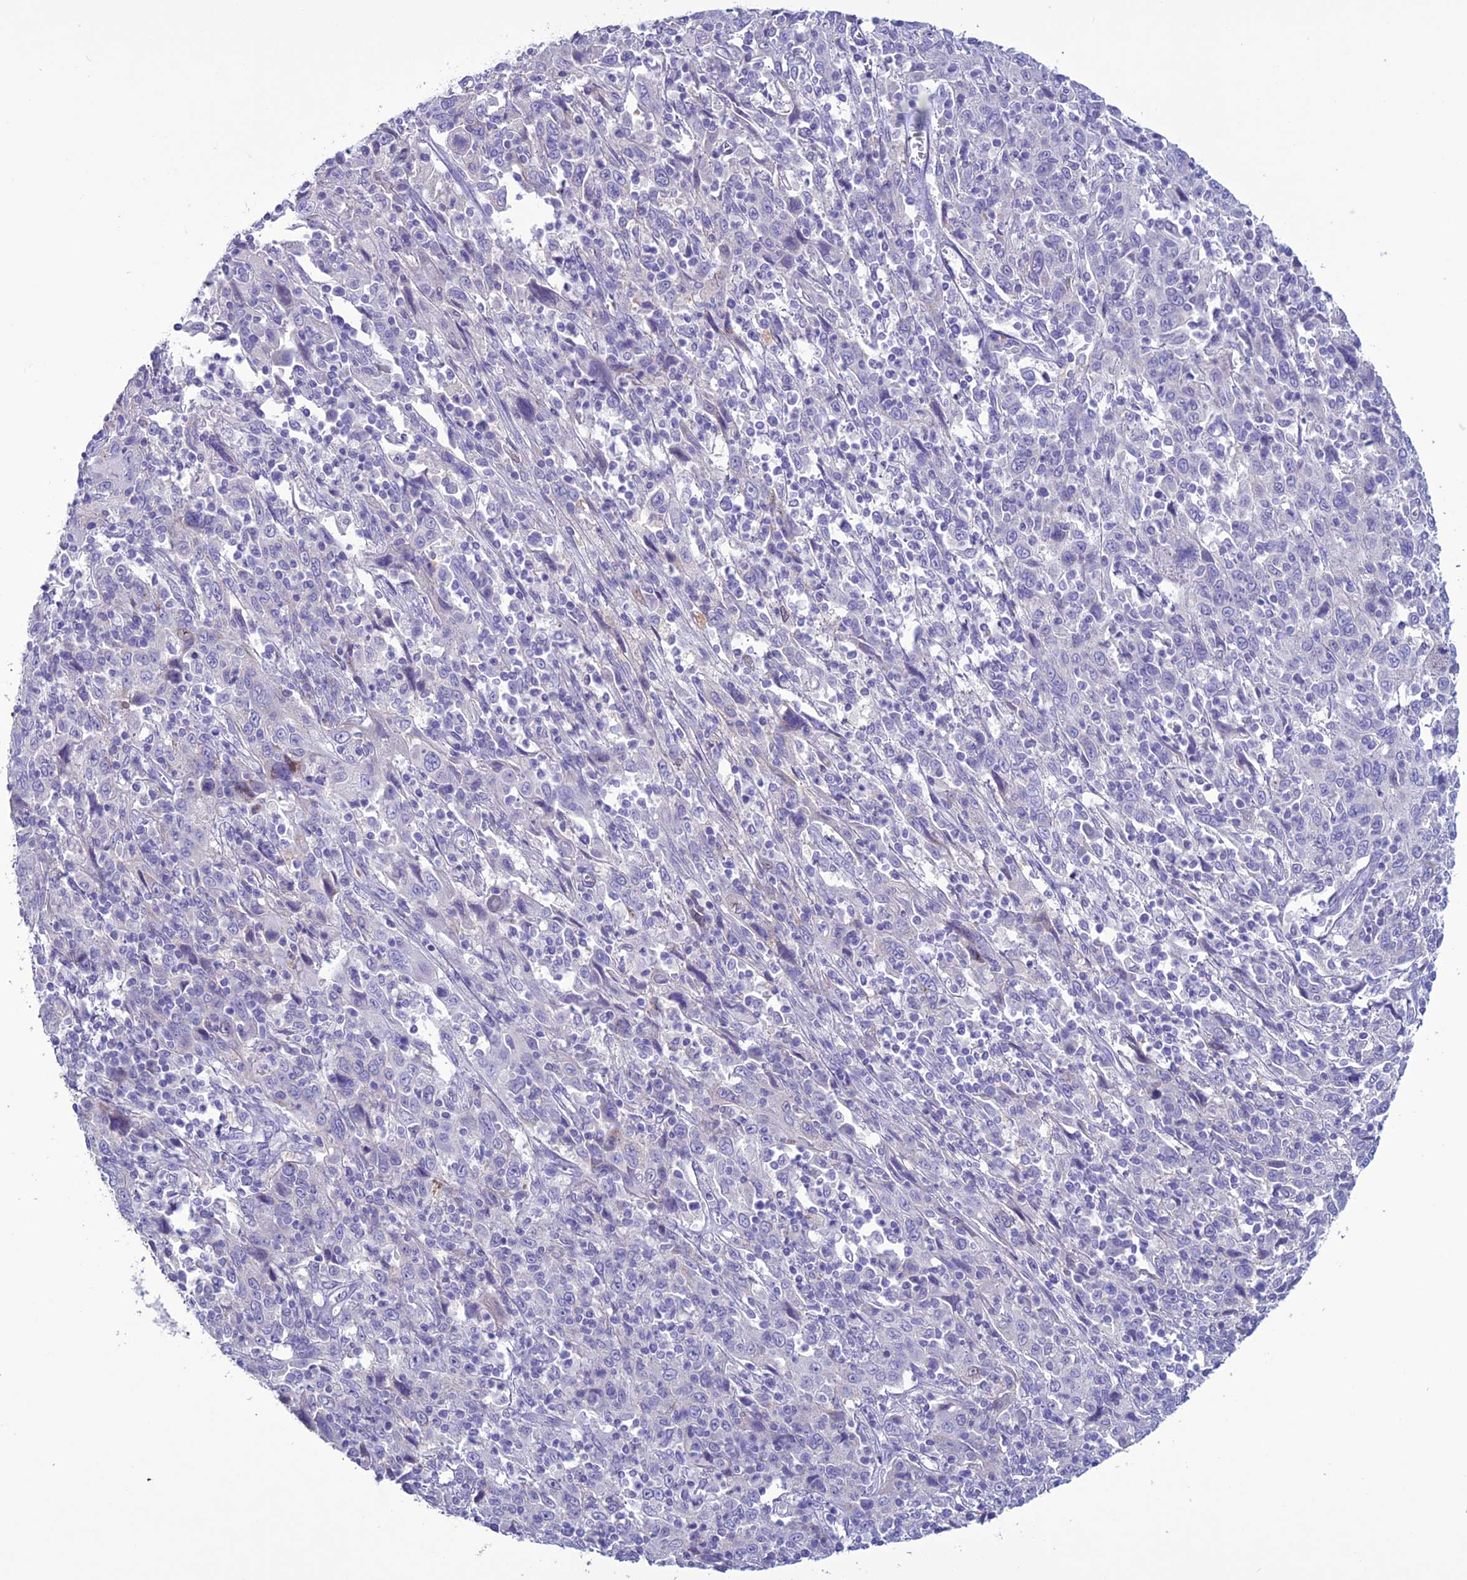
{"staining": {"intensity": "negative", "quantity": "none", "location": "none"}, "tissue": "cervical cancer", "cell_type": "Tumor cells", "image_type": "cancer", "snomed": [{"axis": "morphology", "description": "Squamous cell carcinoma, NOS"}, {"axis": "topography", "description": "Cervix"}], "caption": "The image exhibits no significant expression in tumor cells of cervical cancer.", "gene": "CLEC2L", "patient": {"sex": "female", "age": 46}}